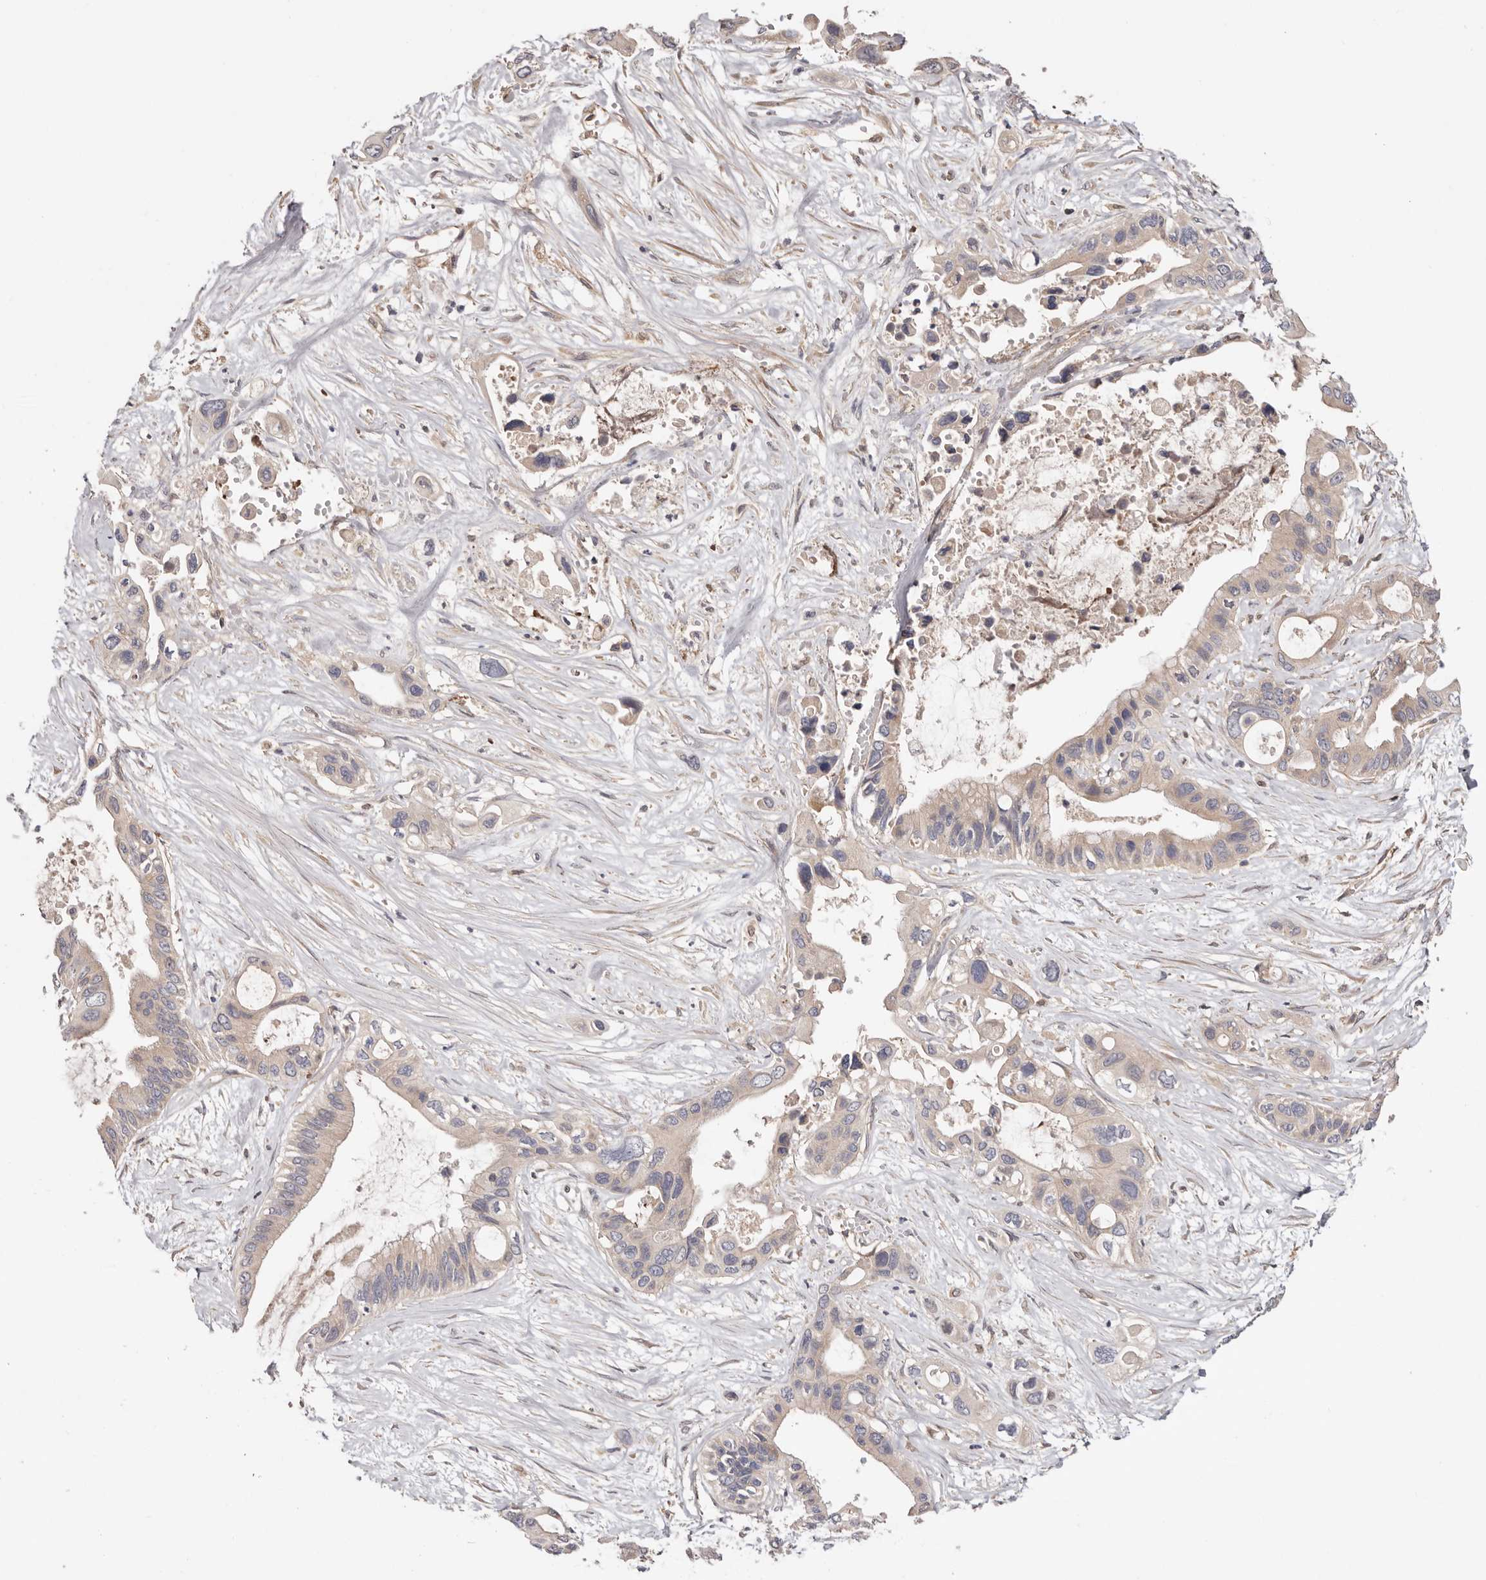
{"staining": {"intensity": "negative", "quantity": "none", "location": "none"}, "tissue": "pancreatic cancer", "cell_type": "Tumor cells", "image_type": "cancer", "snomed": [{"axis": "morphology", "description": "Adenocarcinoma, NOS"}, {"axis": "topography", "description": "Pancreas"}], "caption": "Immunohistochemistry of pancreatic cancer (adenocarcinoma) shows no staining in tumor cells.", "gene": "MACF1", "patient": {"sex": "male", "age": 66}}